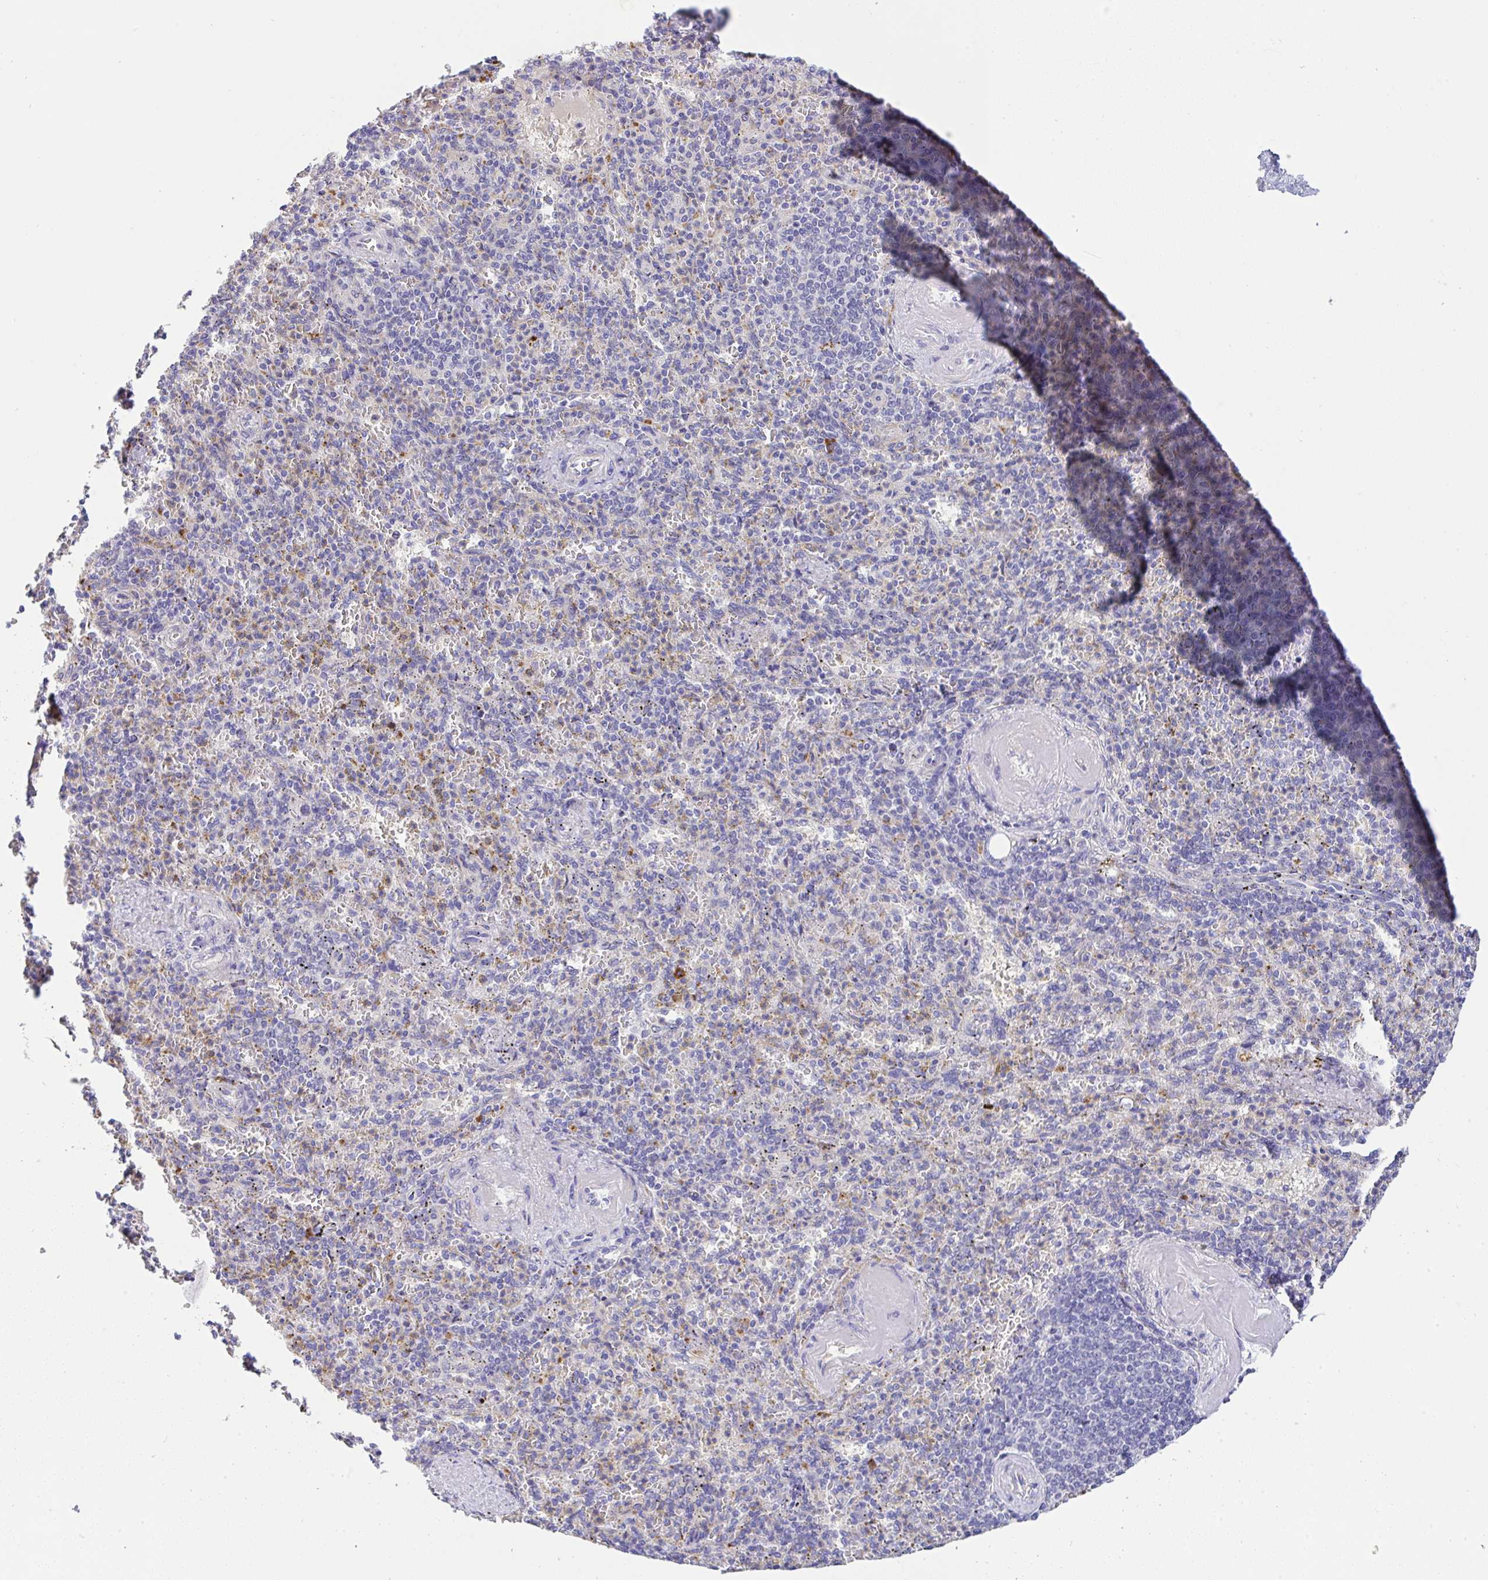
{"staining": {"intensity": "moderate", "quantity": "<25%", "location": "cytoplasmic/membranous"}, "tissue": "spleen", "cell_type": "Cells in red pulp", "image_type": "normal", "snomed": [{"axis": "morphology", "description": "Normal tissue, NOS"}, {"axis": "topography", "description": "Spleen"}], "caption": "Spleen stained with DAB (3,3'-diaminobenzidine) IHC displays low levels of moderate cytoplasmic/membranous staining in about <25% of cells in red pulp. (DAB (3,3'-diaminobenzidine) = brown stain, brightfield microscopy at high magnification).", "gene": "EPN3", "patient": {"sex": "female", "age": 74}}